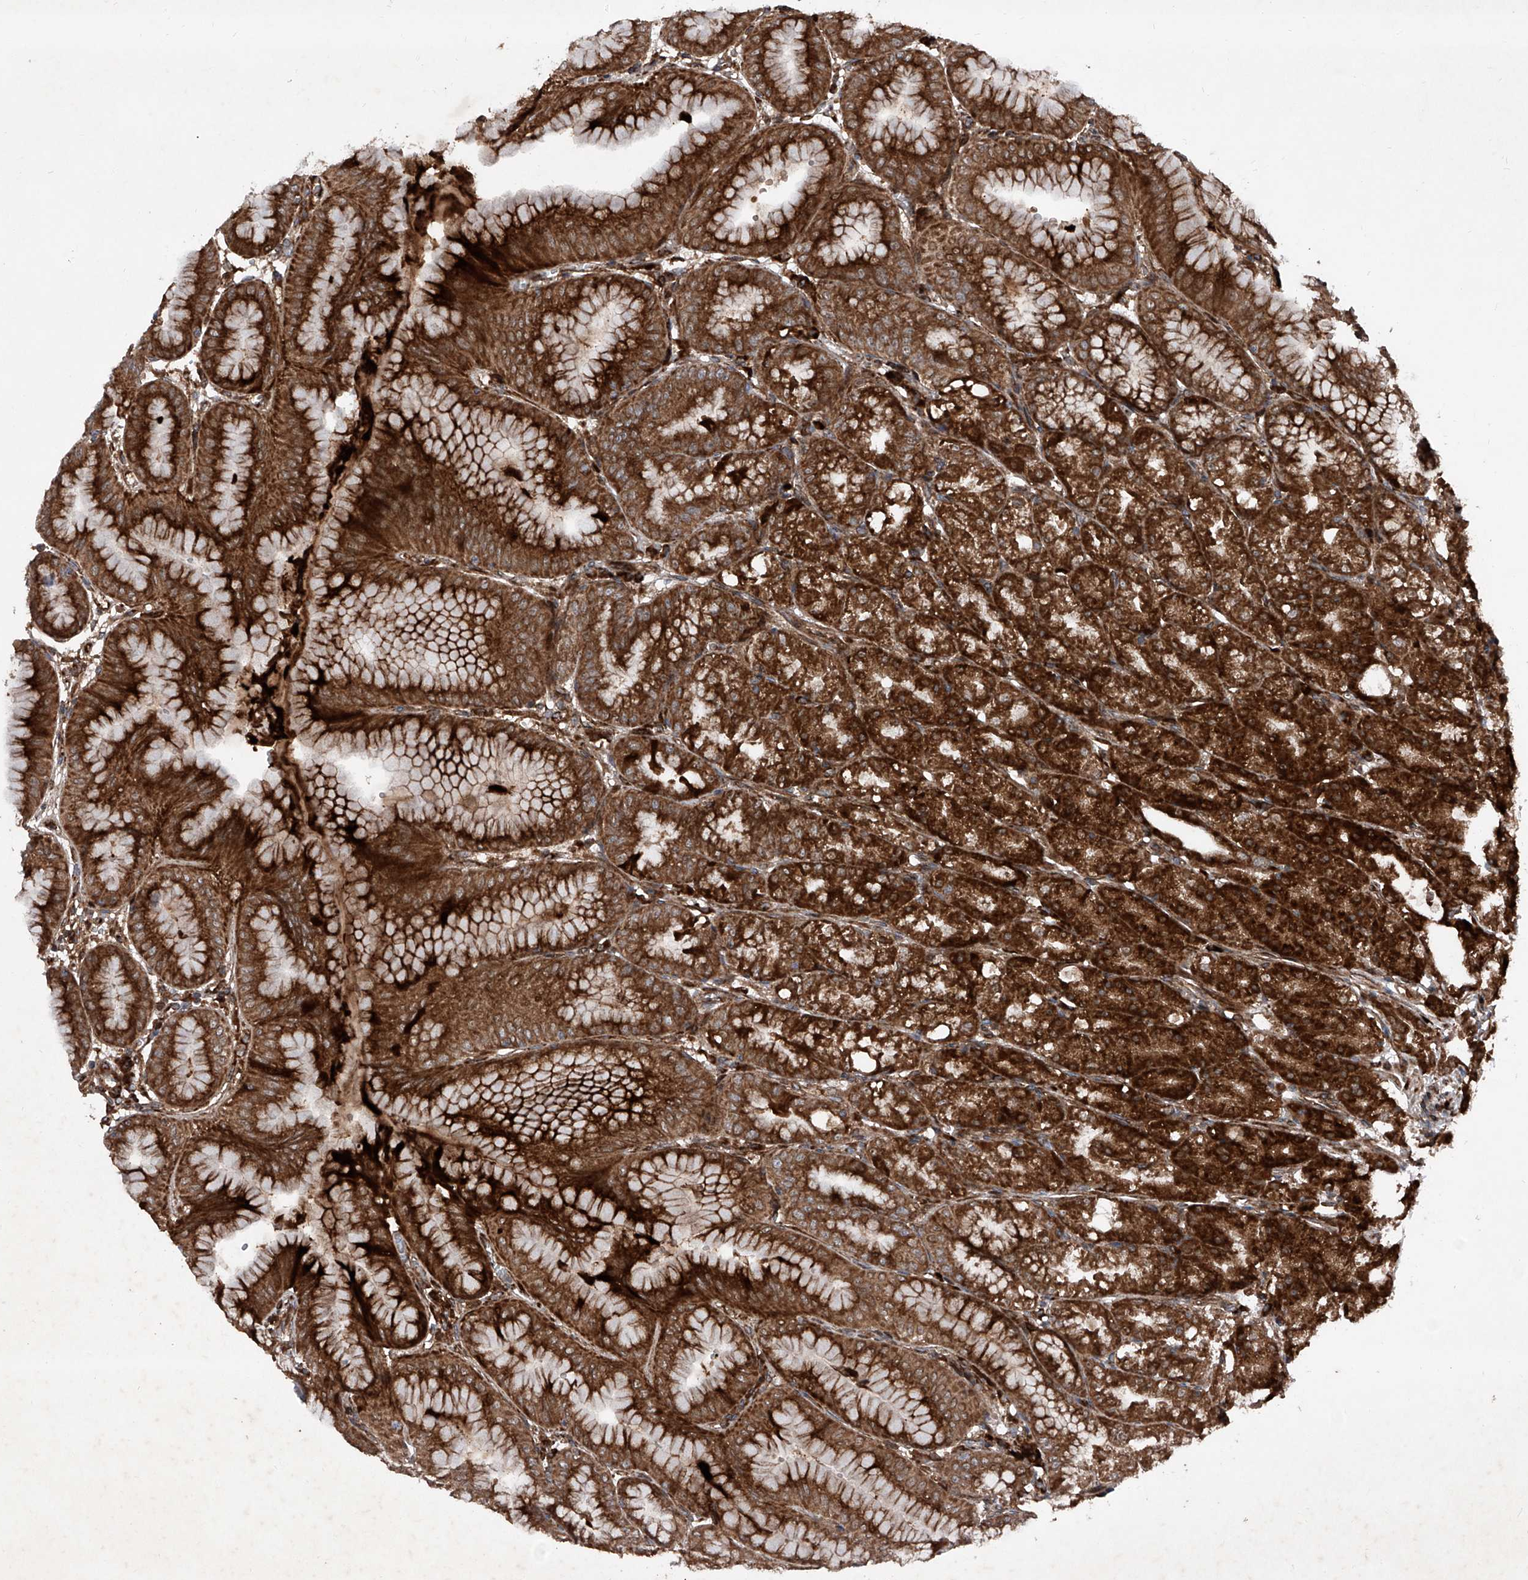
{"staining": {"intensity": "strong", "quantity": ">75%", "location": "cytoplasmic/membranous"}, "tissue": "stomach", "cell_type": "Glandular cells", "image_type": "normal", "snomed": [{"axis": "morphology", "description": "Normal tissue, NOS"}, {"axis": "topography", "description": "Stomach, lower"}], "caption": "This micrograph shows immunohistochemistry staining of normal stomach, with high strong cytoplasmic/membranous positivity in approximately >75% of glandular cells.", "gene": "DAD1", "patient": {"sex": "male", "age": 71}}